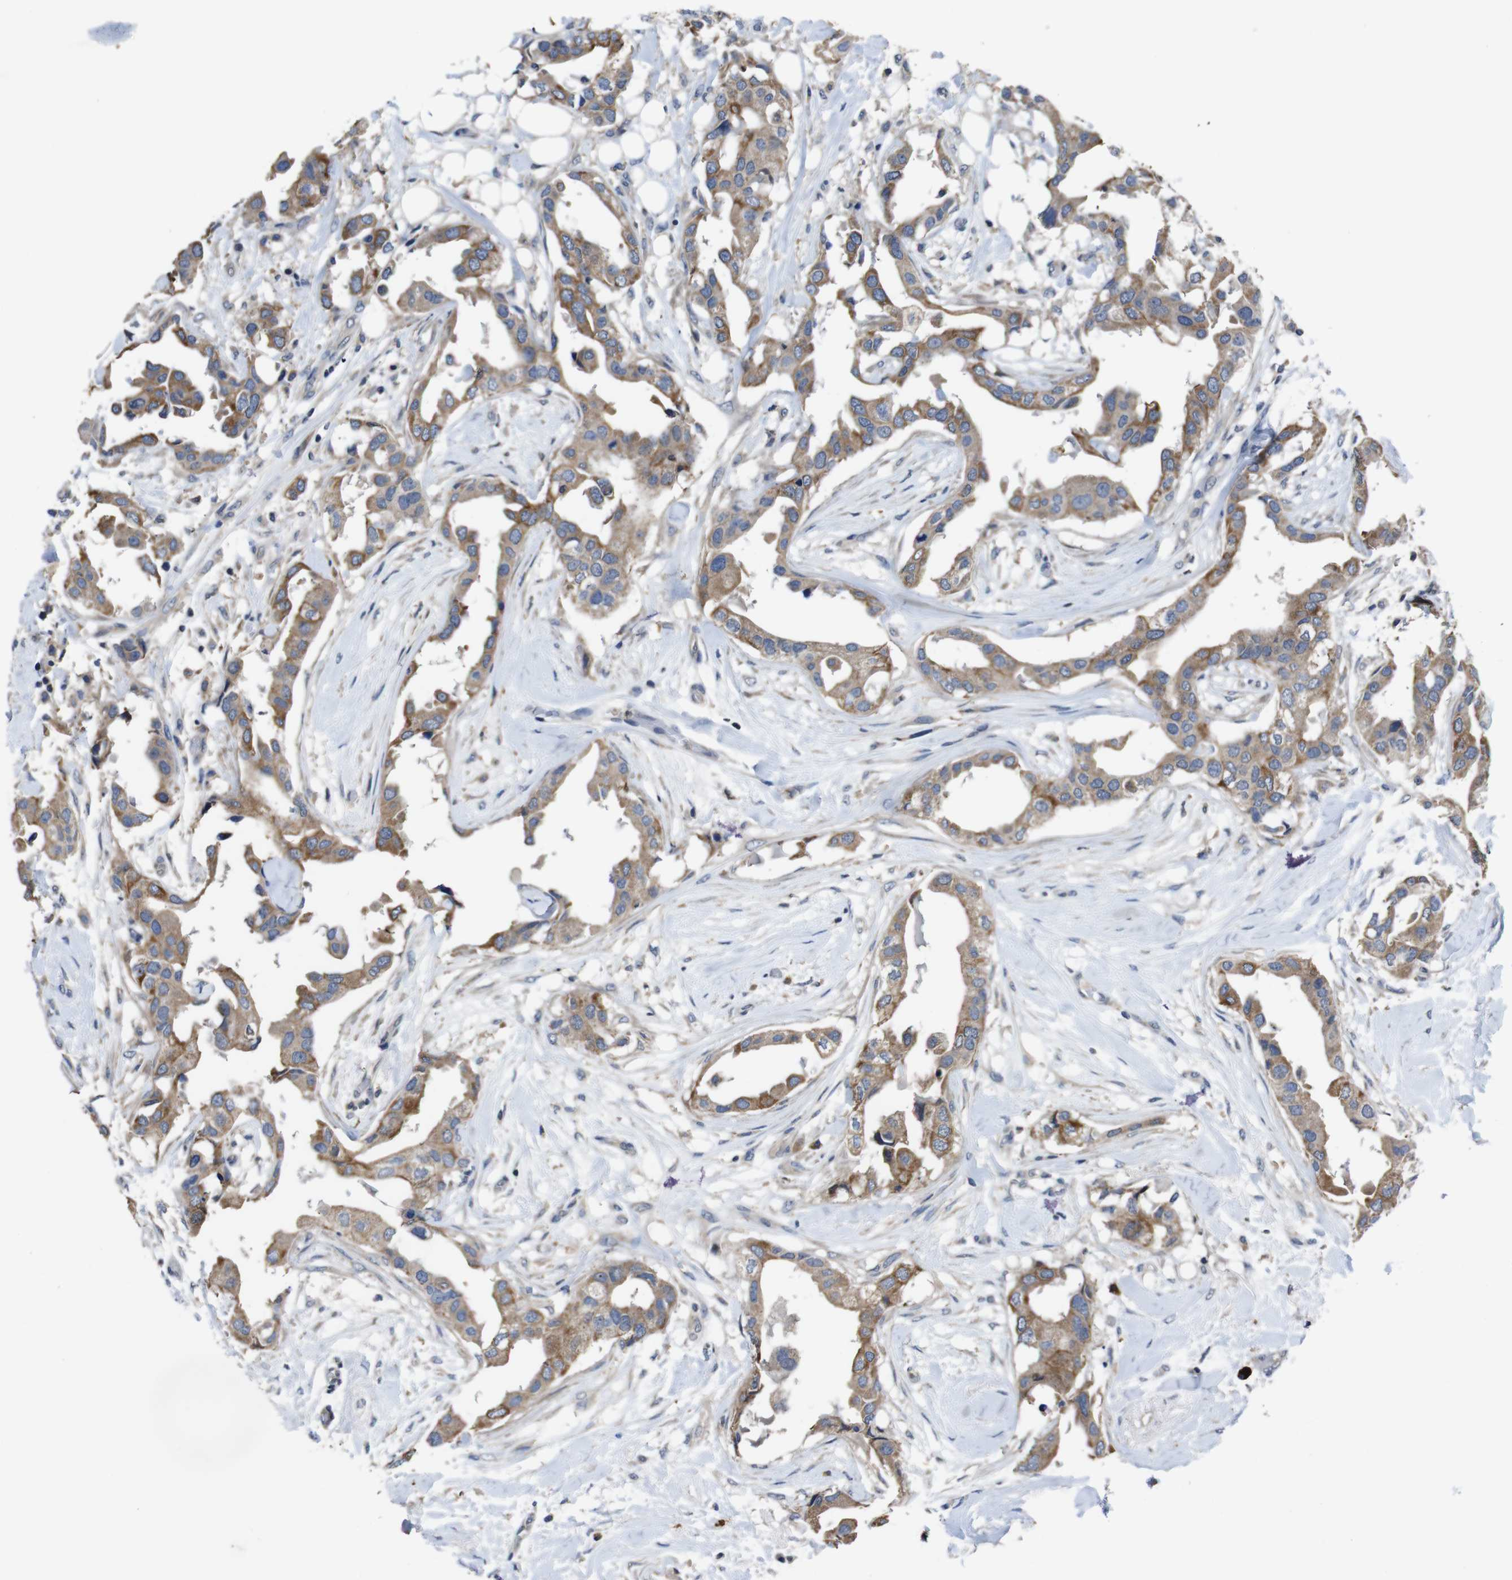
{"staining": {"intensity": "moderate", "quantity": ">75%", "location": "cytoplasmic/membranous"}, "tissue": "breast cancer", "cell_type": "Tumor cells", "image_type": "cancer", "snomed": [{"axis": "morphology", "description": "Duct carcinoma"}, {"axis": "topography", "description": "Breast"}], "caption": "Protein staining of breast cancer (invasive ductal carcinoma) tissue displays moderate cytoplasmic/membranous staining in approximately >75% of tumor cells. The protein of interest is shown in brown color, while the nuclei are stained blue.", "gene": "GLIPR1", "patient": {"sex": "female", "age": 40}}